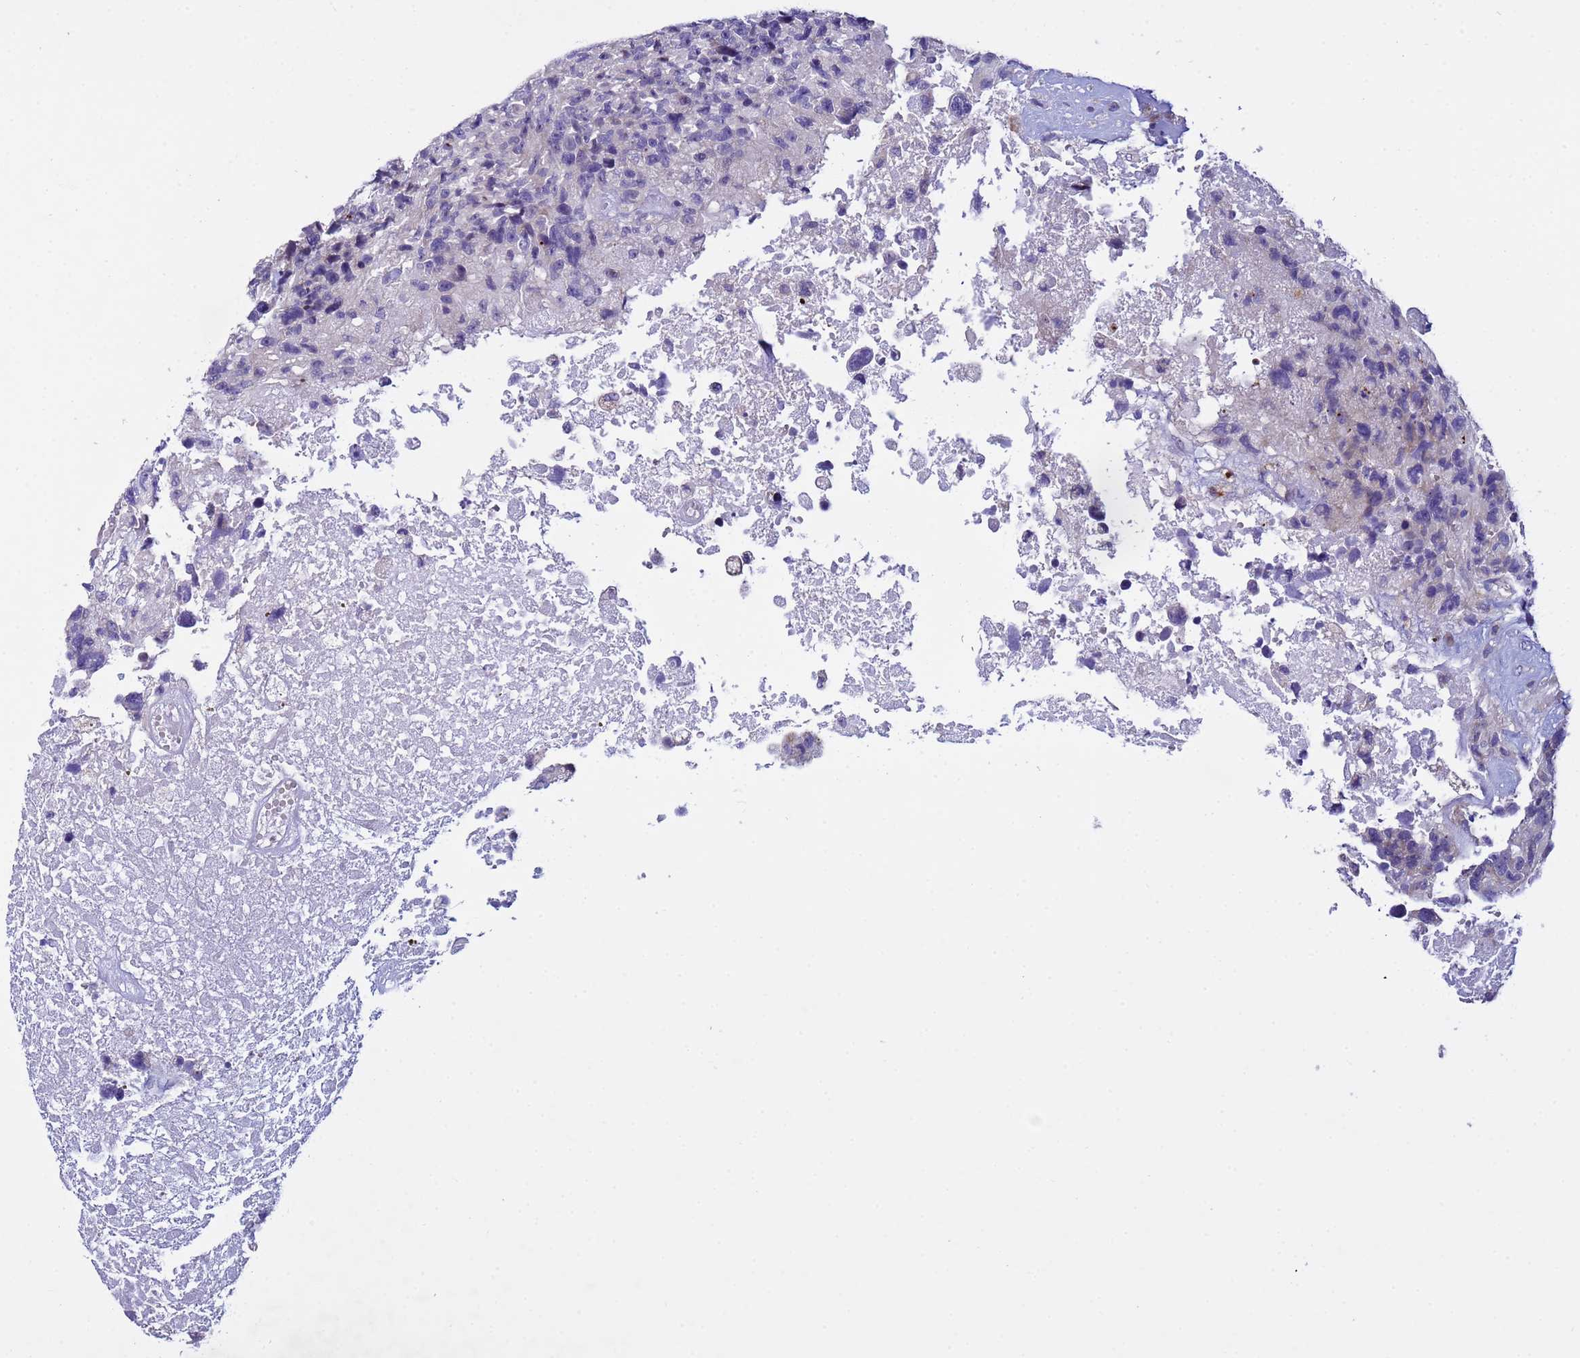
{"staining": {"intensity": "negative", "quantity": "none", "location": "none"}, "tissue": "glioma", "cell_type": "Tumor cells", "image_type": "cancer", "snomed": [{"axis": "morphology", "description": "Glioma, malignant, High grade"}, {"axis": "topography", "description": "Brain"}], "caption": "Photomicrograph shows no significant protein positivity in tumor cells of high-grade glioma (malignant).", "gene": "IGSF11", "patient": {"sex": "male", "age": 69}}